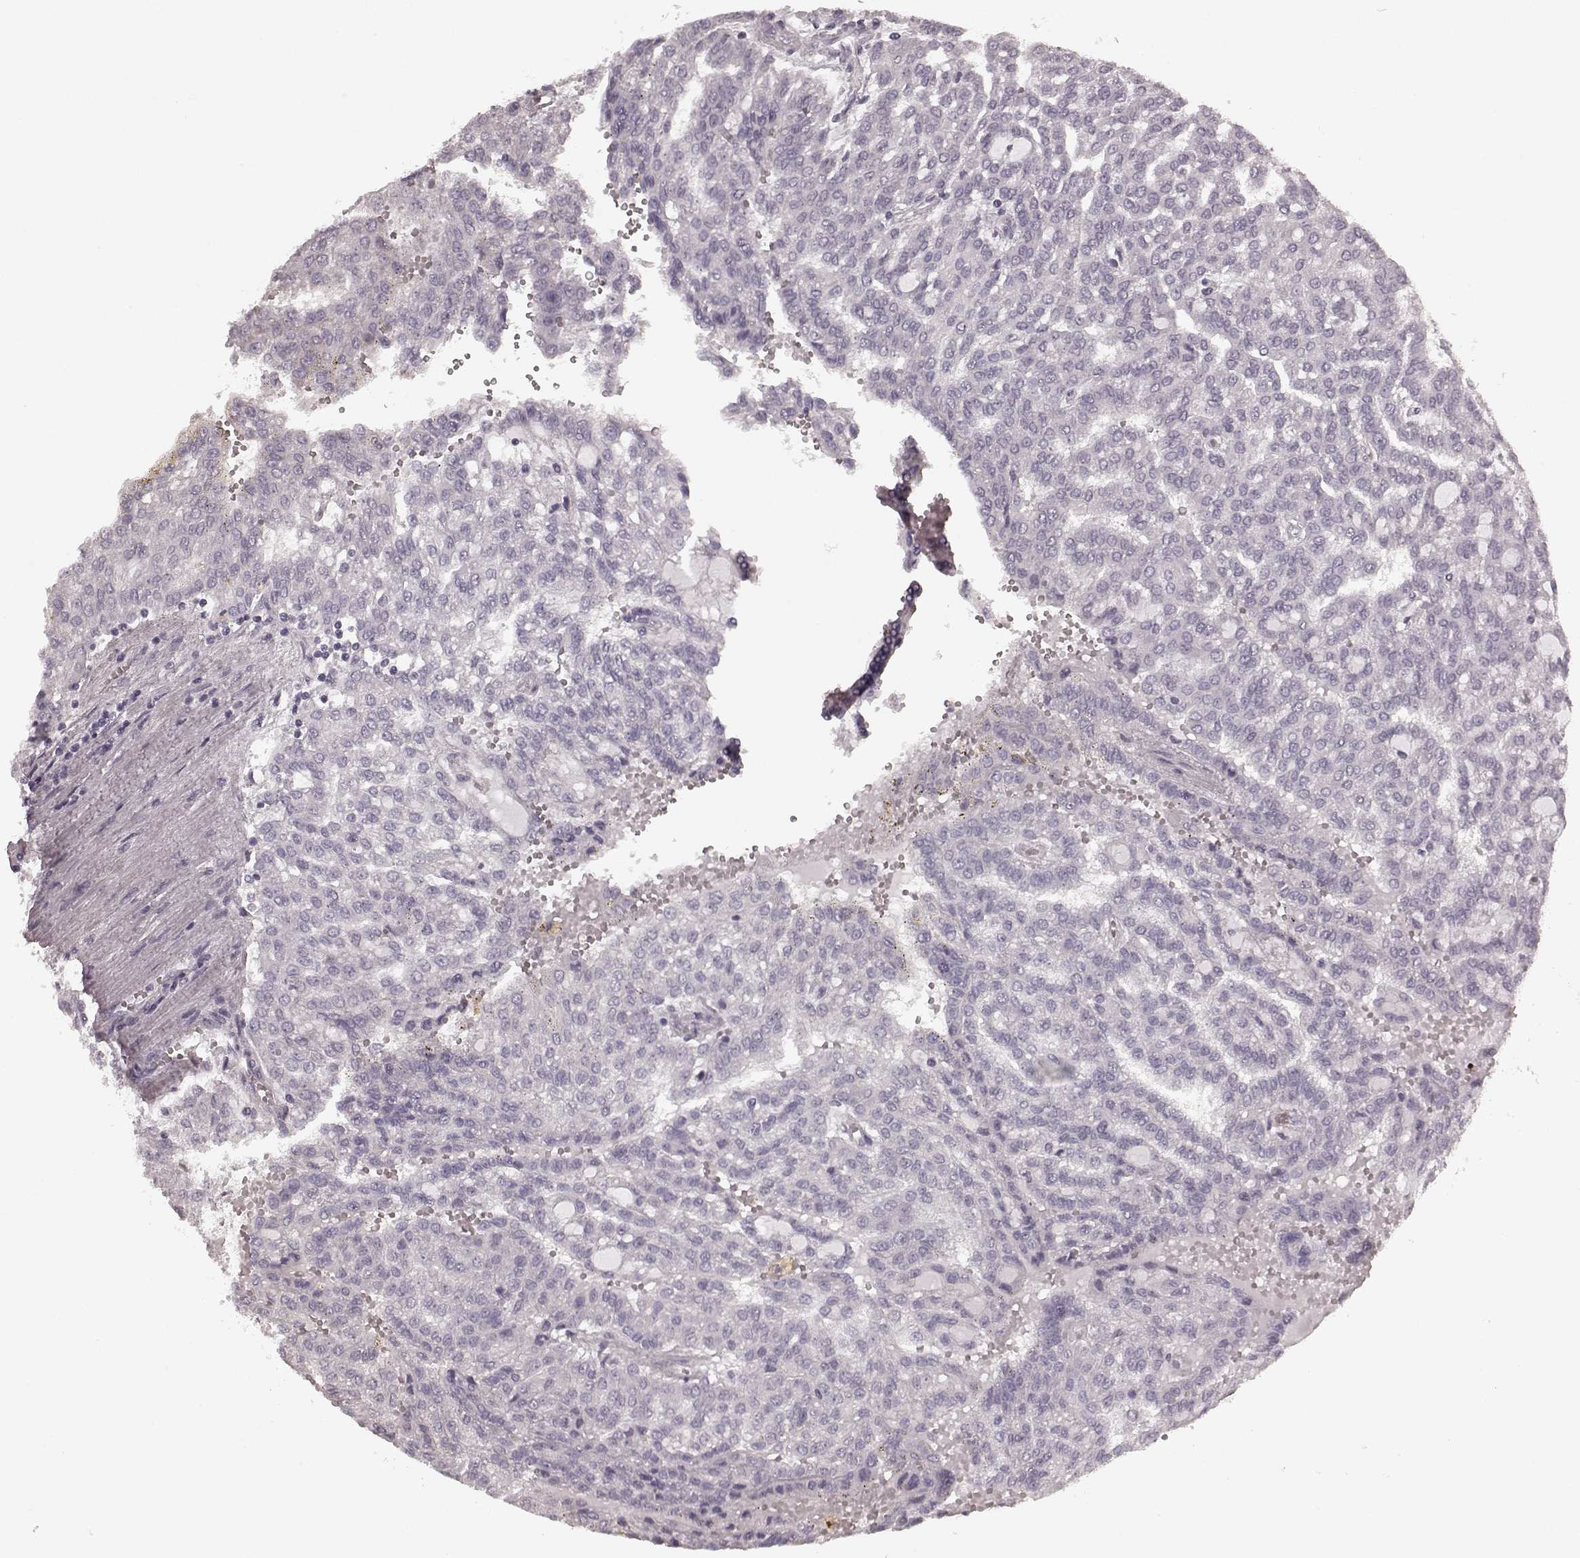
{"staining": {"intensity": "negative", "quantity": "none", "location": "none"}, "tissue": "renal cancer", "cell_type": "Tumor cells", "image_type": "cancer", "snomed": [{"axis": "morphology", "description": "Adenocarcinoma, NOS"}, {"axis": "topography", "description": "Kidney"}], "caption": "A high-resolution photomicrograph shows immunohistochemistry staining of renal cancer, which reveals no significant expression in tumor cells.", "gene": "PRKCE", "patient": {"sex": "male", "age": 63}}